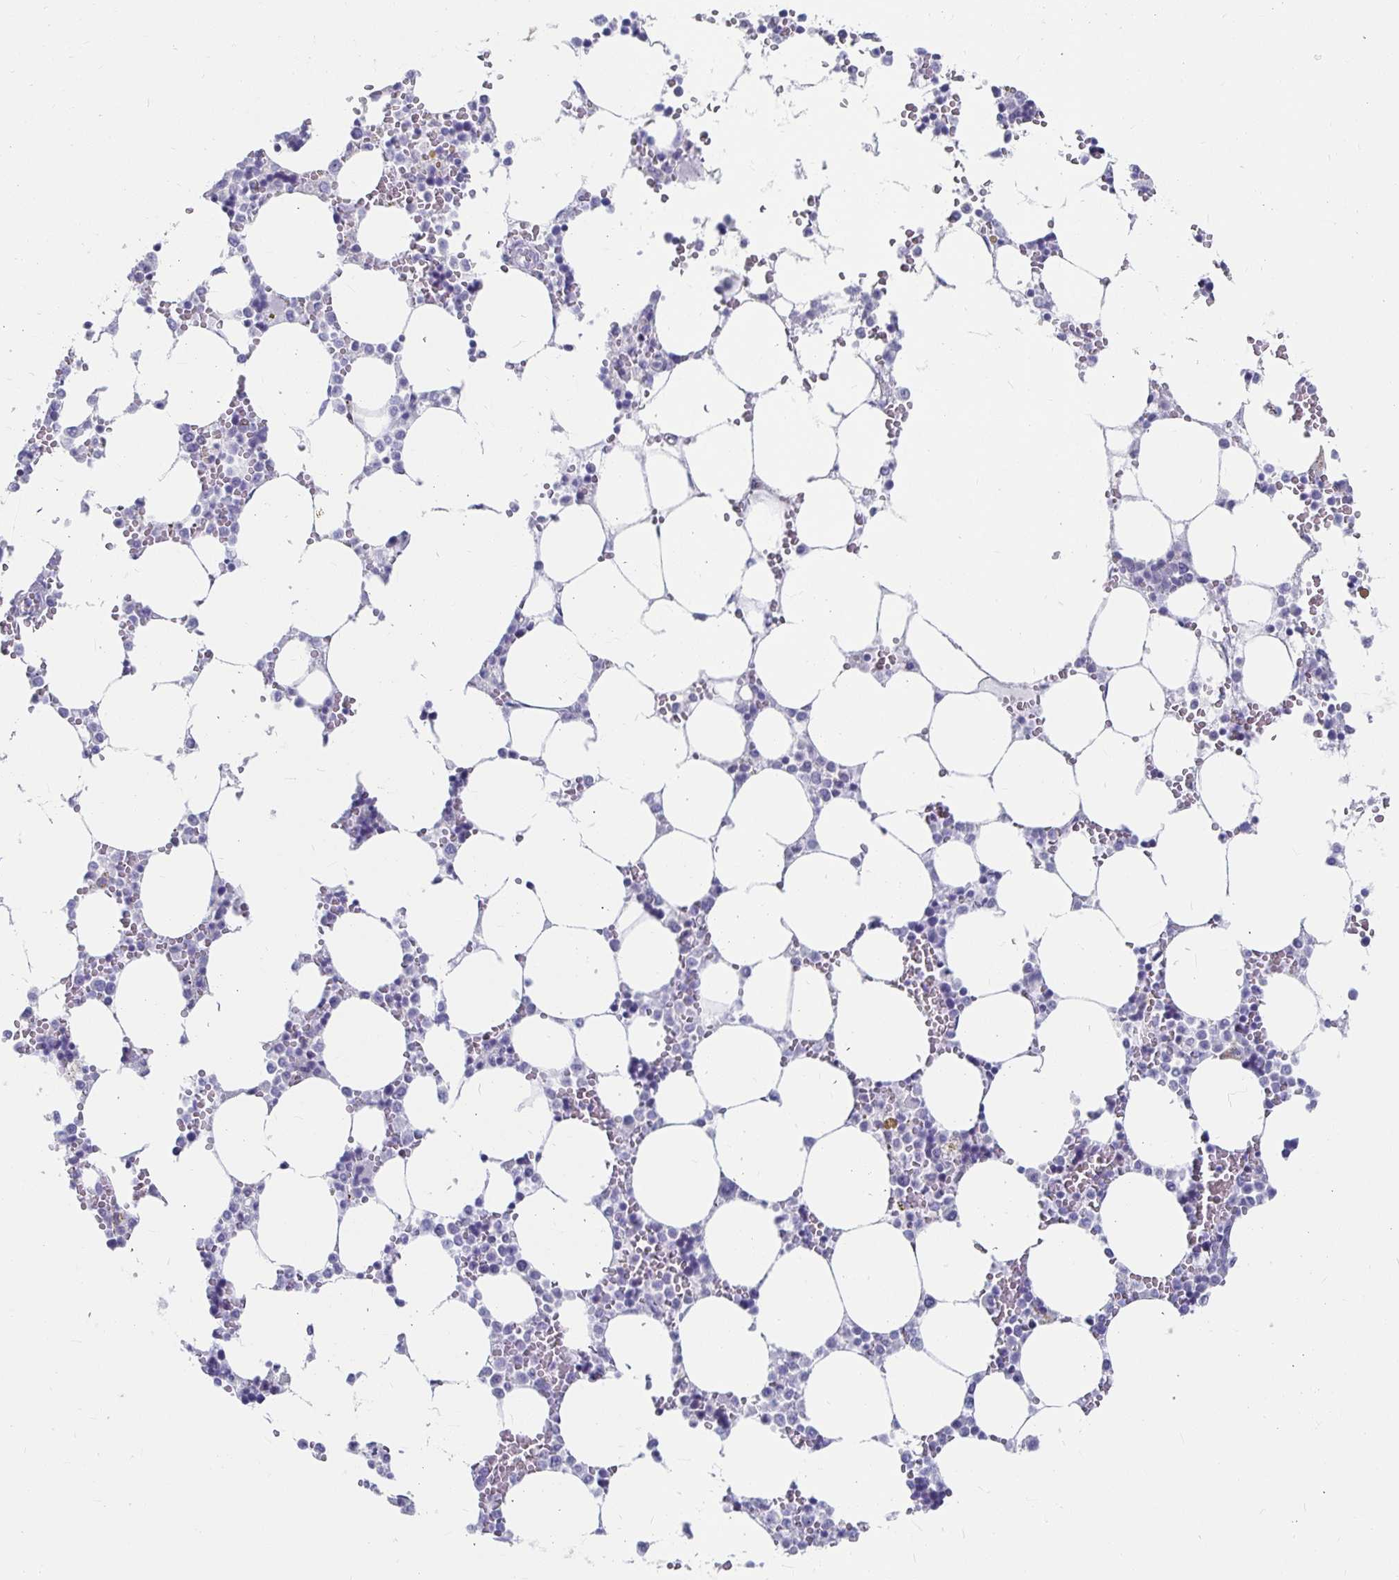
{"staining": {"intensity": "negative", "quantity": "none", "location": "none"}, "tissue": "bone marrow", "cell_type": "Hematopoietic cells", "image_type": "normal", "snomed": [{"axis": "morphology", "description": "Normal tissue, NOS"}, {"axis": "topography", "description": "Bone marrow"}], "caption": "Immunohistochemistry of unremarkable bone marrow reveals no positivity in hematopoietic cells.", "gene": "CA9", "patient": {"sex": "male", "age": 64}}